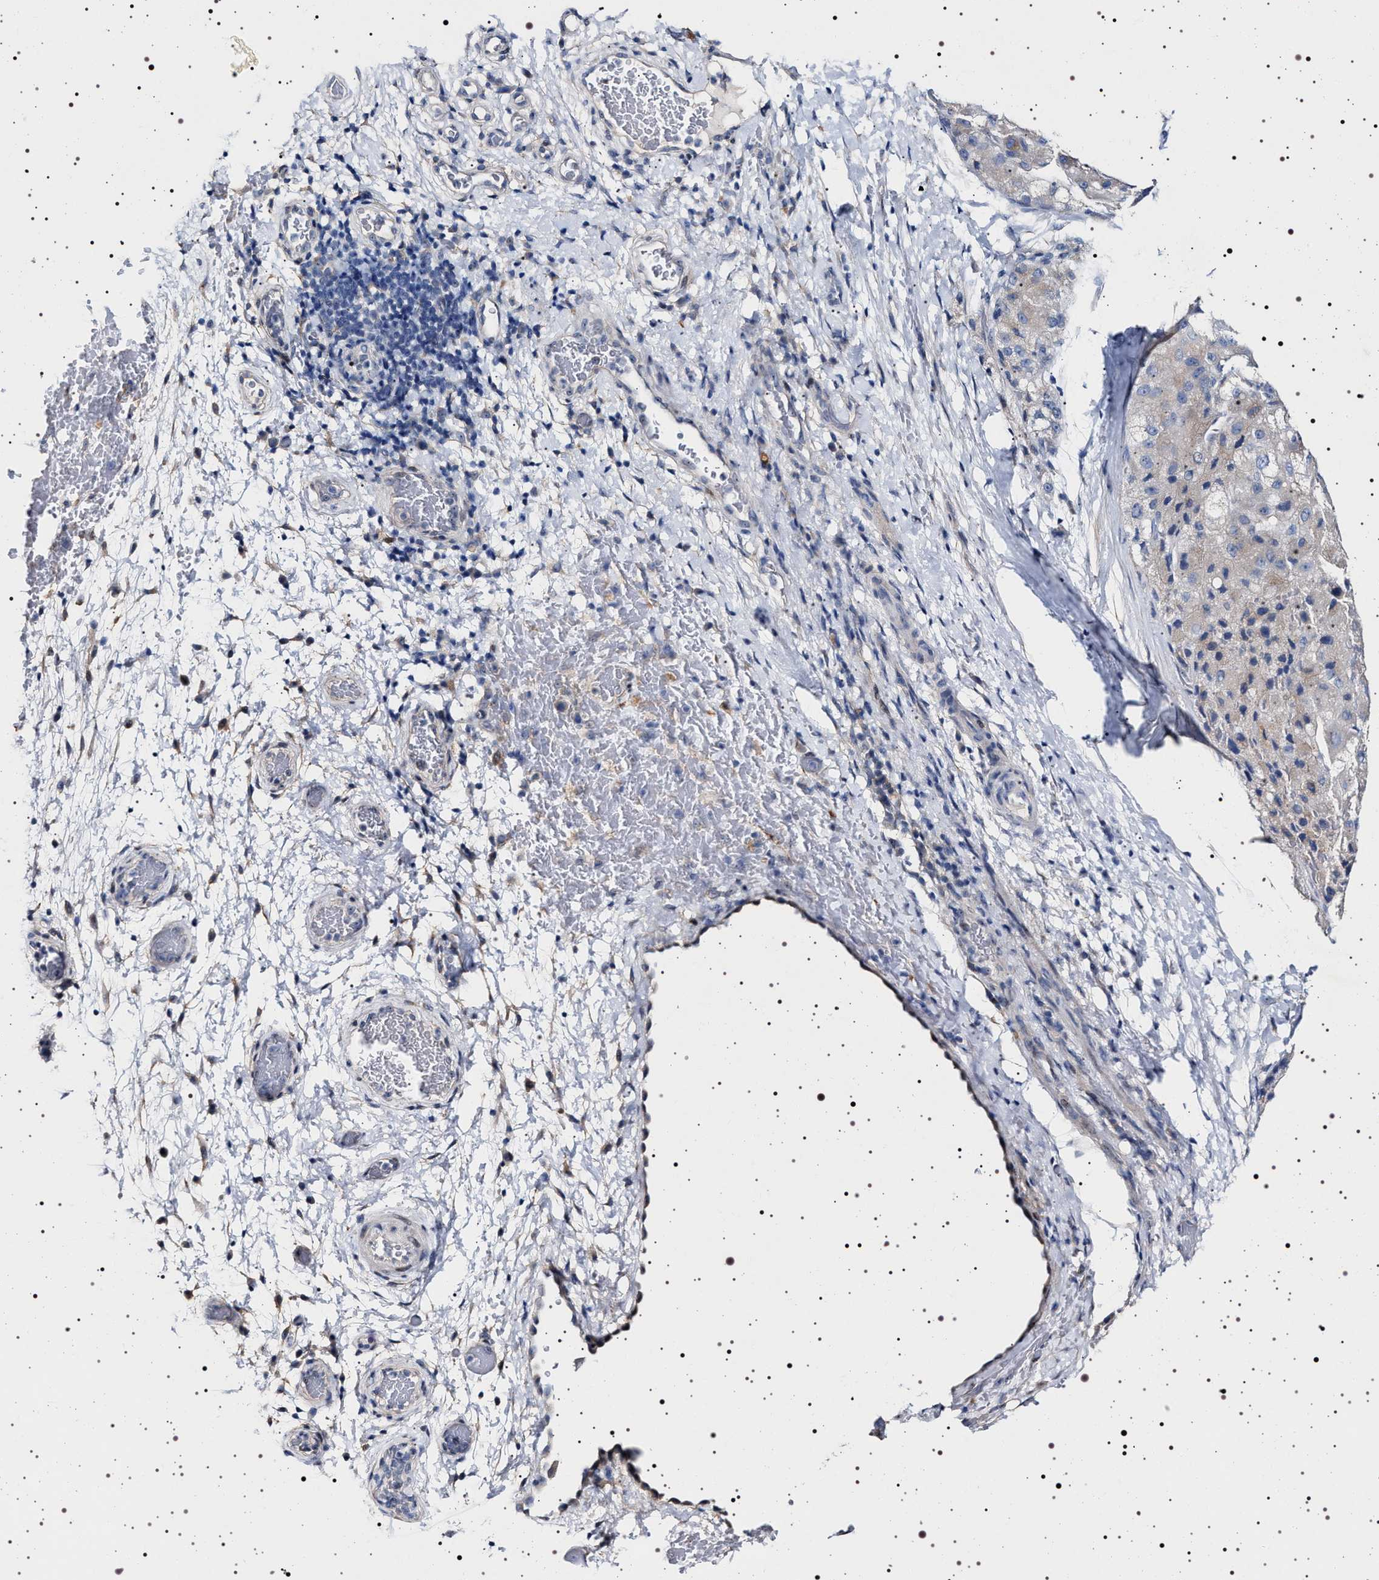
{"staining": {"intensity": "negative", "quantity": "none", "location": "none"}, "tissue": "liver cancer", "cell_type": "Tumor cells", "image_type": "cancer", "snomed": [{"axis": "morphology", "description": "Carcinoma, Hepatocellular, NOS"}, {"axis": "topography", "description": "Liver"}], "caption": "IHC photomicrograph of neoplastic tissue: human liver cancer stained with DAB (3,3'-diaminobenzidine) demonstrates no significant protein staining in tumor cells.", "gene": "NAALADL2", "patient": {"sex": "male", "age": 80}}